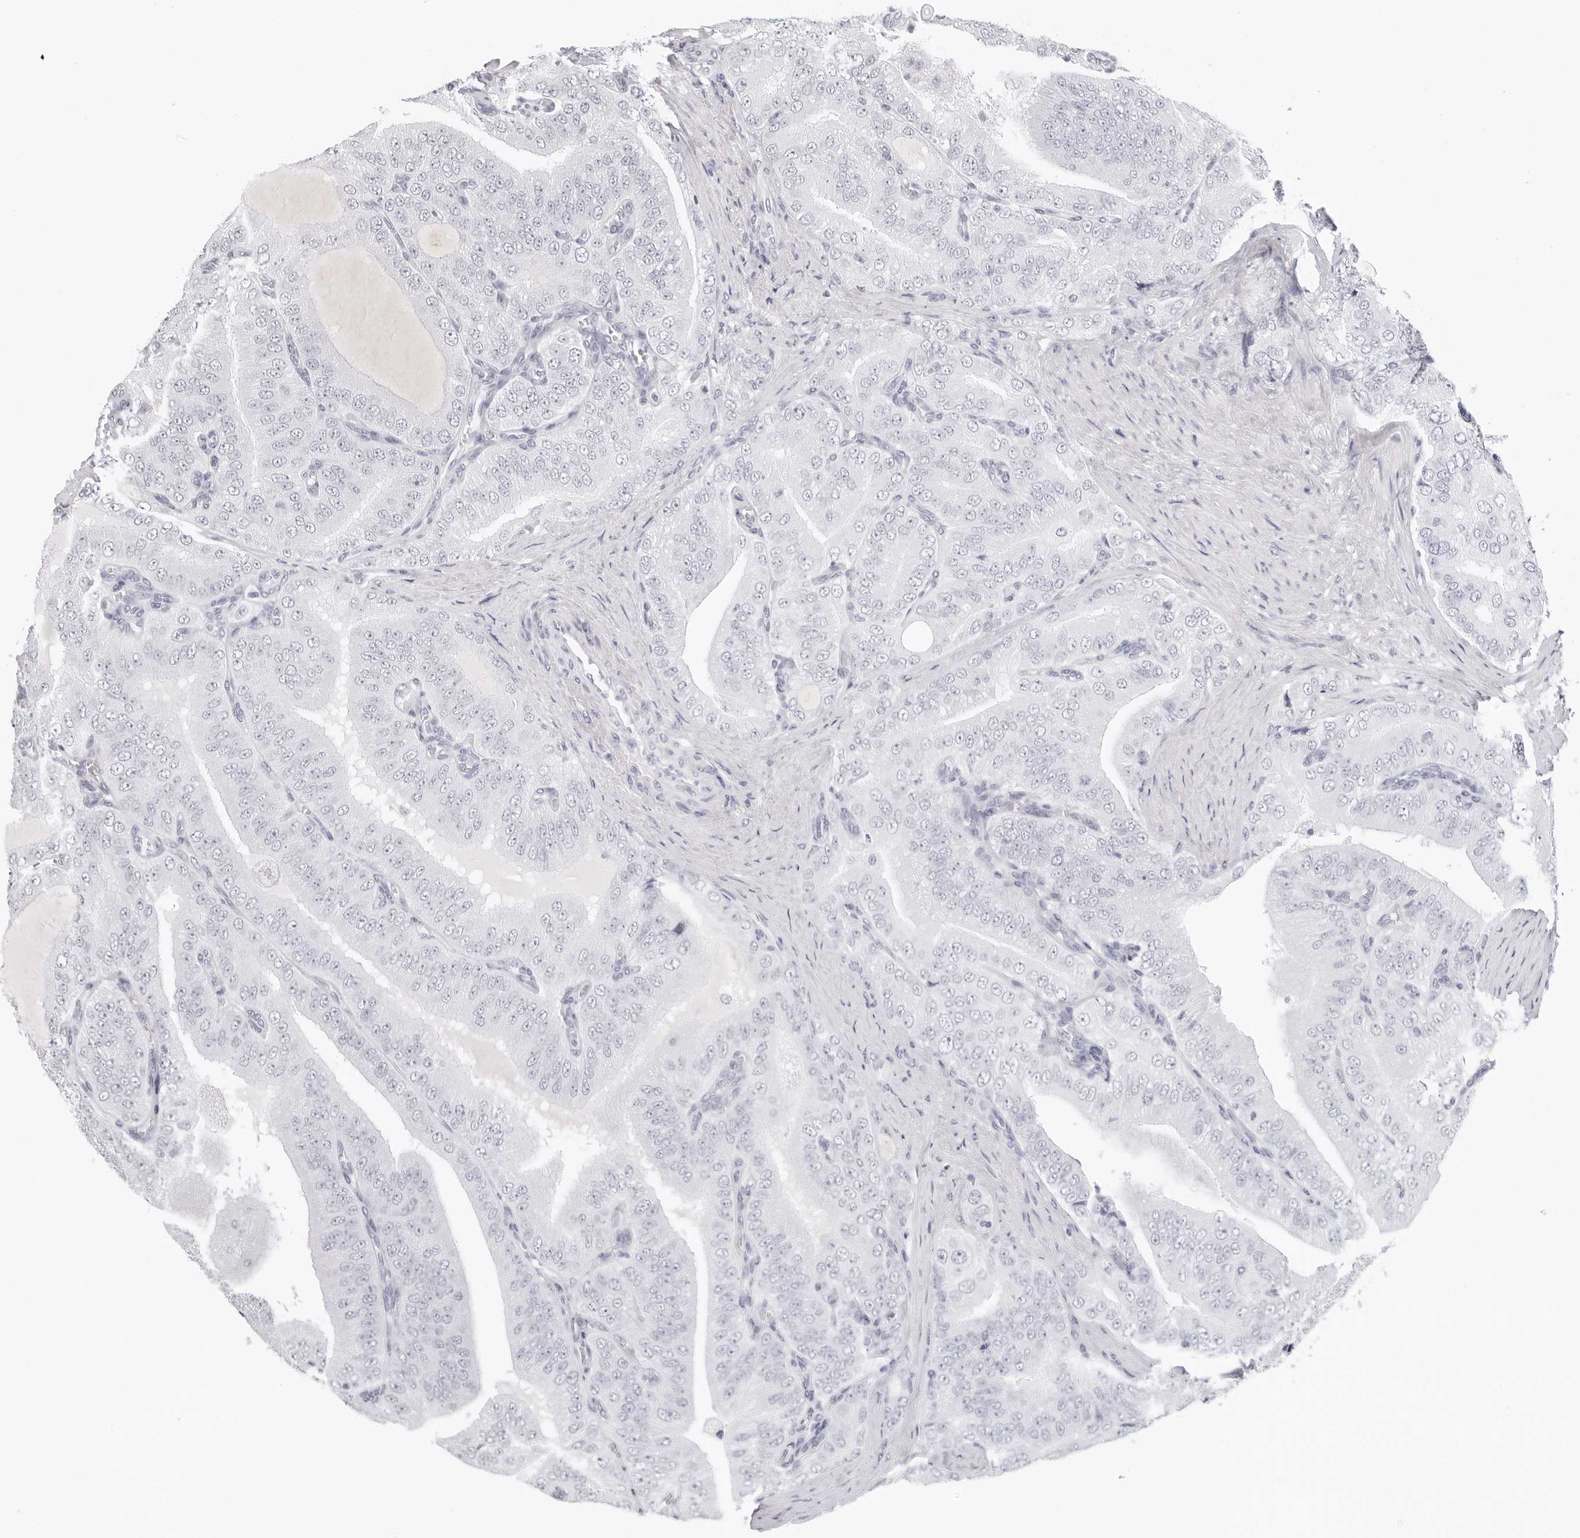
{"staining": {"intensity": "negative", "quantity": "none", "location": "none"}, "tissue": "prostate cancer", "cell_type": "Tumor cells", "image_type": "cancer", "snomed": [{"axis": "morphology", "description": "Adenocarcinoma, High grade"}, {"axis": "topography", "description": "Prostate"}], "caption": "Human prostate cancer stained for a protein using immunohistochemistry (IHC) exhibits no staining in tumor cells.", "gene": "AGMAT", "patient": {"sex": "male", "age": 58}}